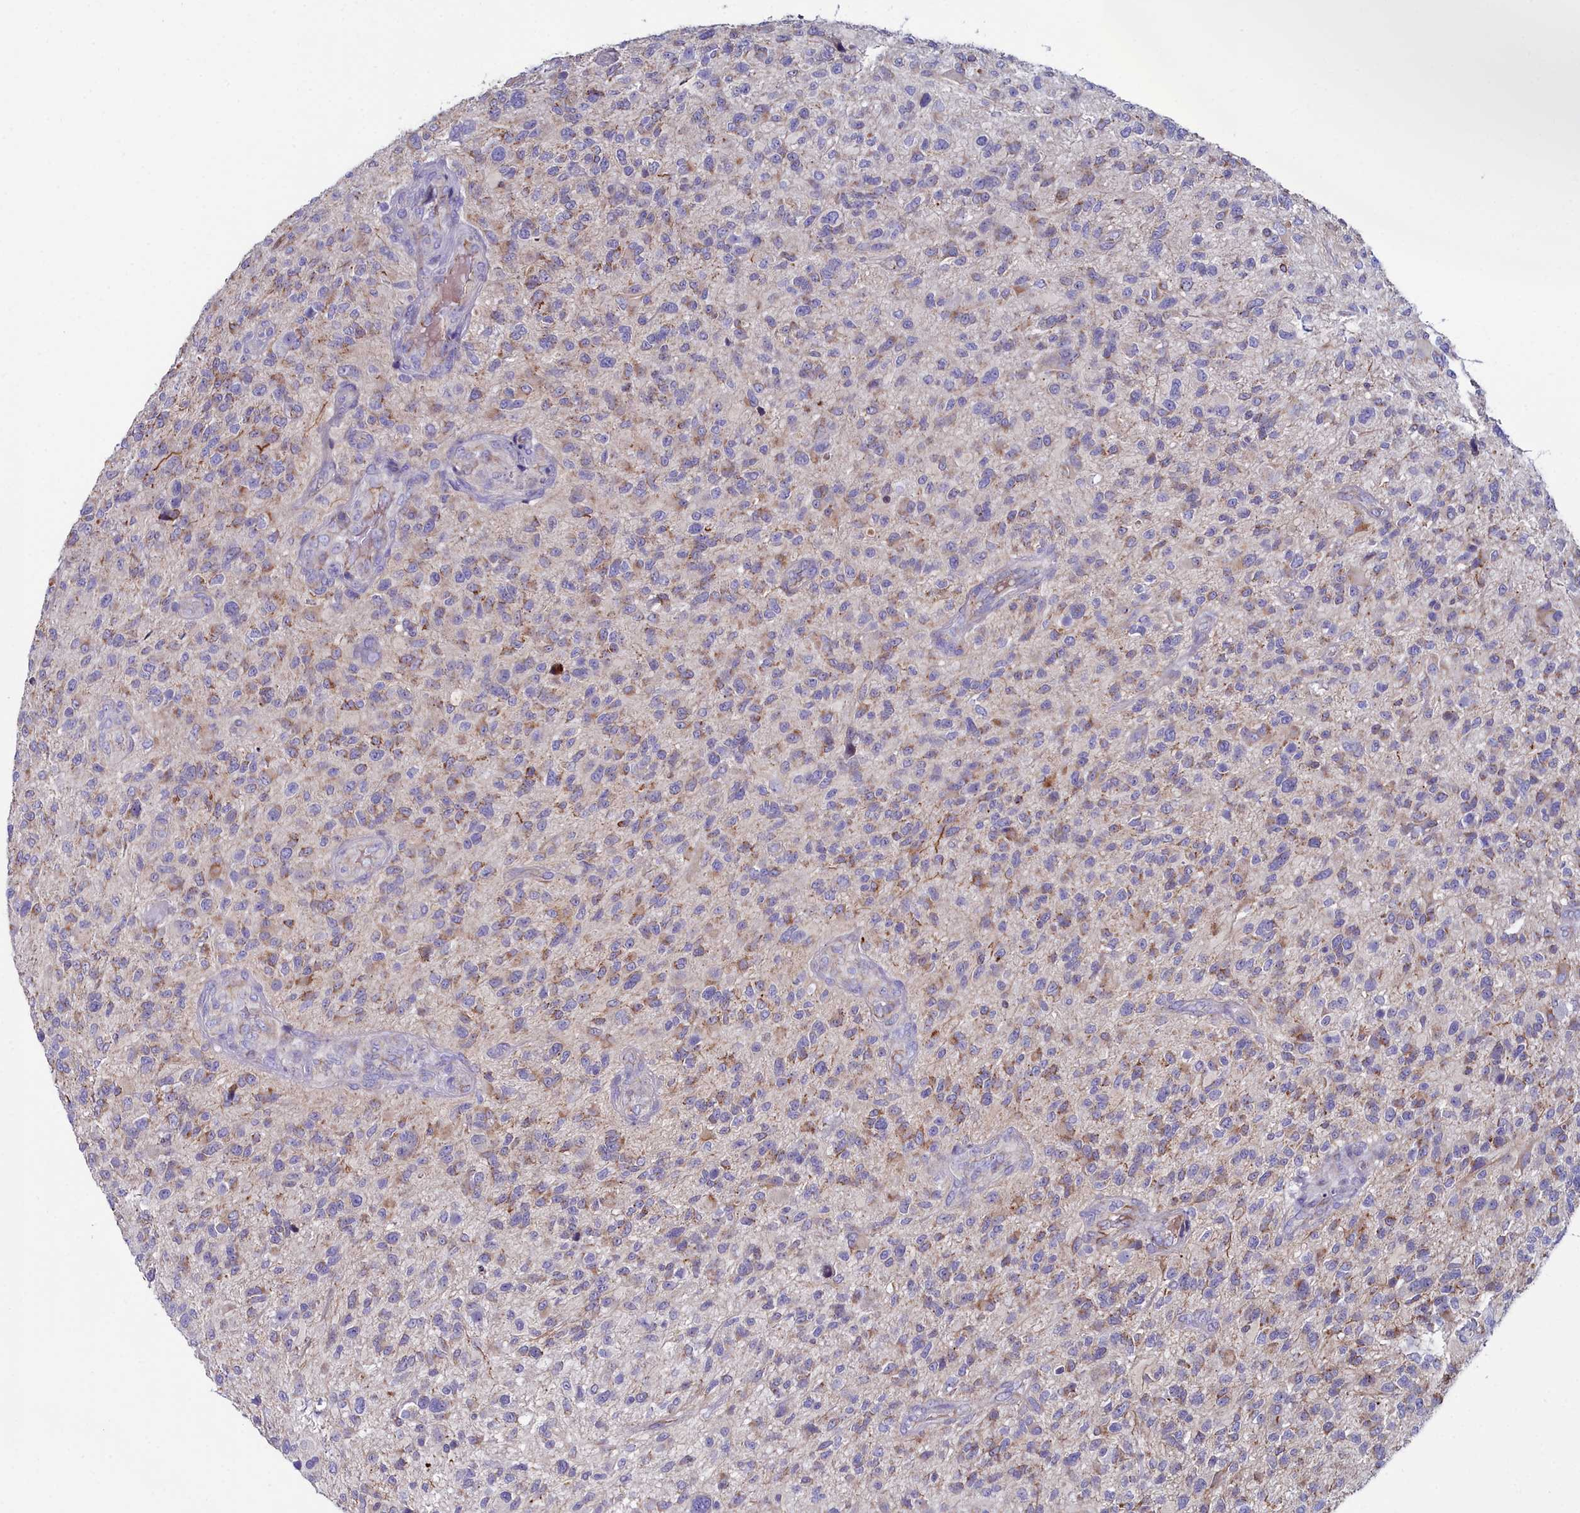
{"staining": {"intensity": "moderate", "quantity": "25%-75%", "location": "cytoplasmic/membranous"}, "tissue": "glioma", "cell_type": "Tumor cells", "image_type": "cancer", "snomed": [{"axis": "morphology", "description": "Glioma, malignant, High grade"}, {"axis": "topography", "description": "Brain"}], "caption": "The immunohistochemical stain labels moderate cytoplasmic/membranous positivity in tumor cells of malignant glioma (high-grade) tissue. The protein is stained brown, and the nuclei are stained in blue (DAB (3,3'-diaminobenzidine) IHC with brightfield microscopy, high magnification).", "gene": "SLC49A3", "patient": {"sex": "male", "age": 47}}